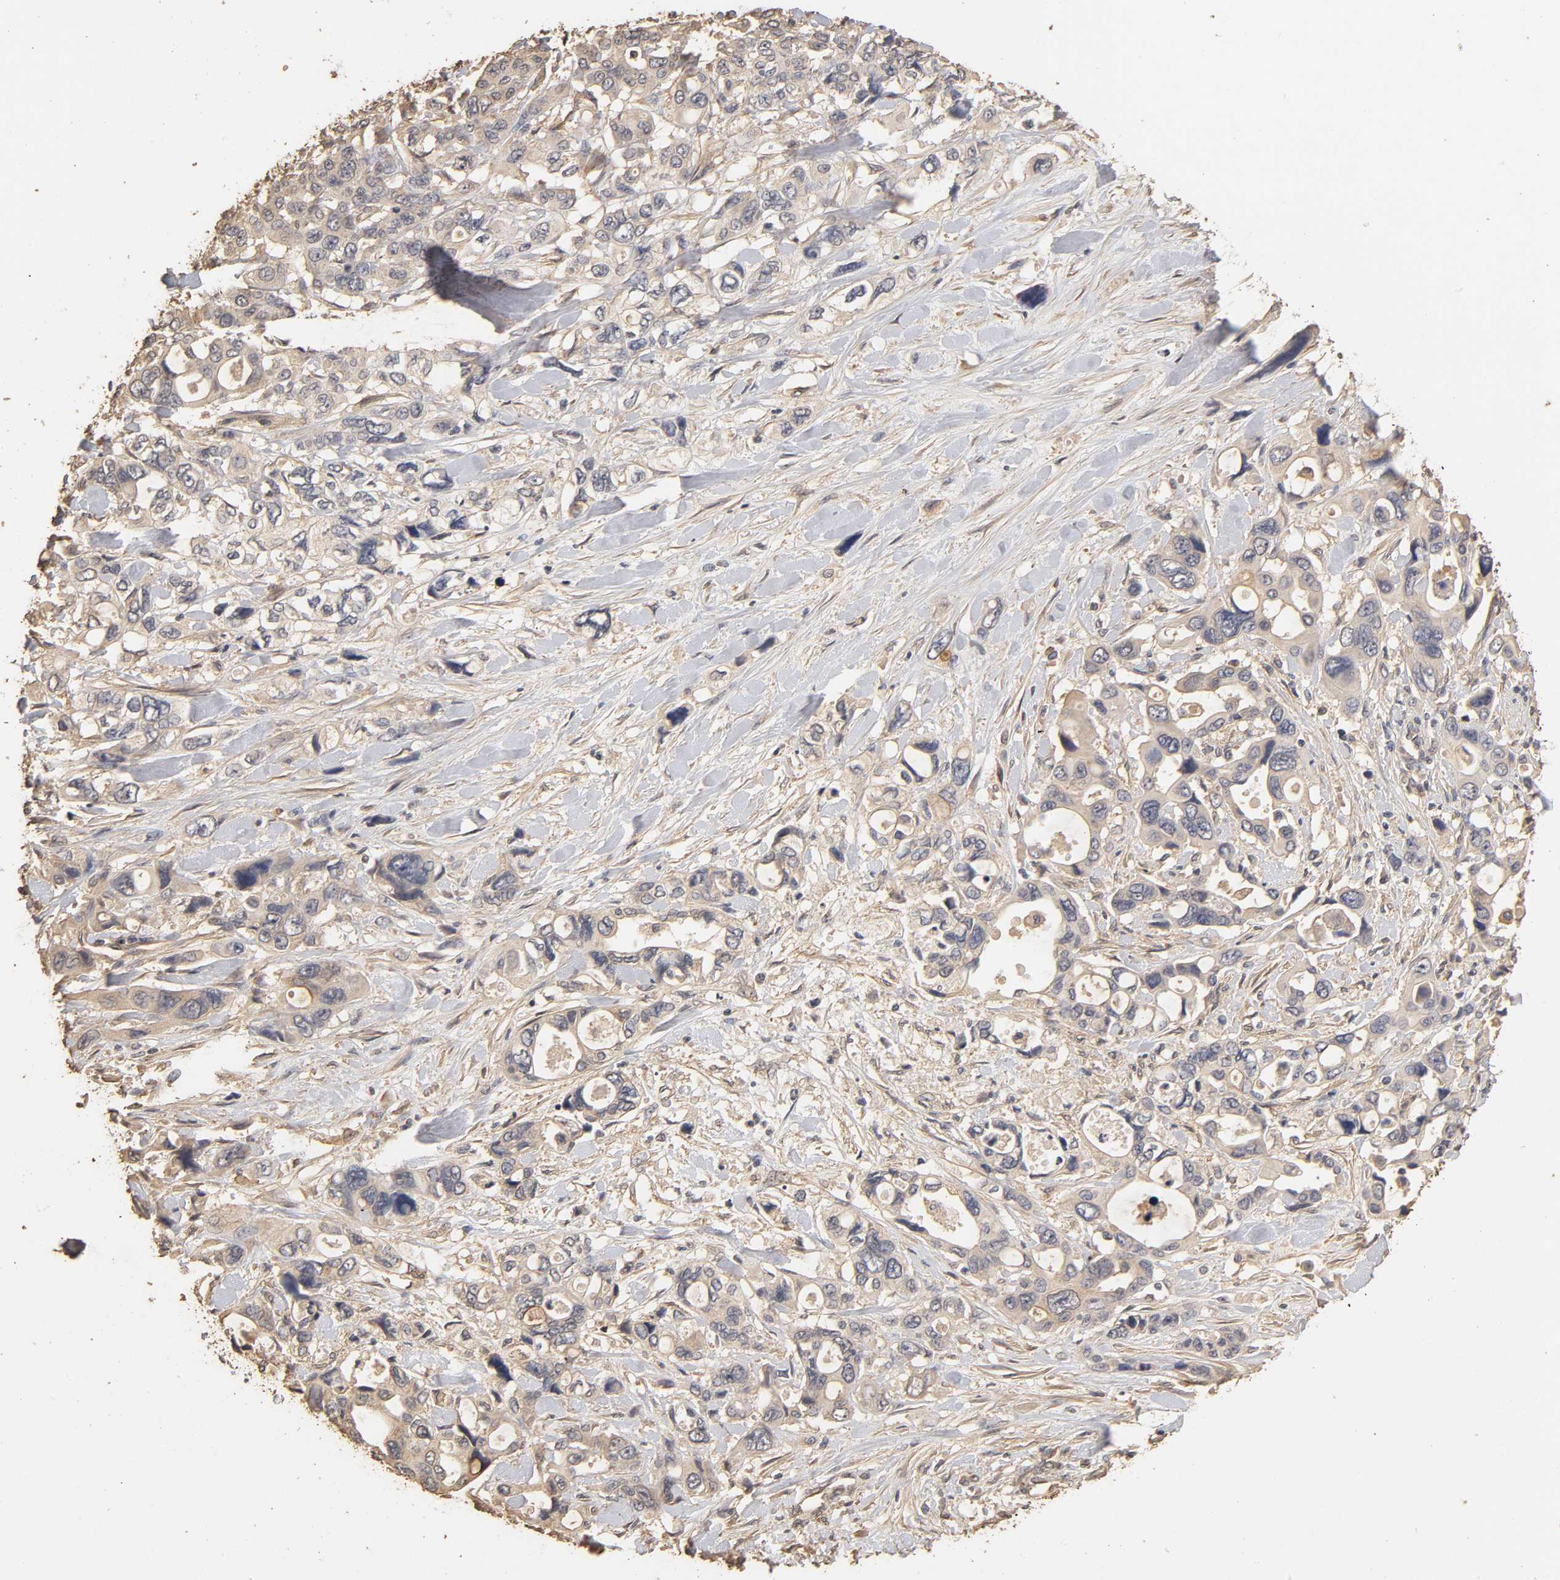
{"staining": {"intensity": "weak", "quantity": "<25%", "location": "cytoplasmic/membranous"}, "tissue": "pancreatic cancer", "cell_type": "Tumor cells", "image_type": "cancer", "snomed": [{"axis": "morphology", "description": "Adenocarcinoma, NOS"}, {"axis": "topography", "description": "Pancreas"}], "caption": "Tumor cells are negative for brown protein staining in pancreatic adenocarcinoma.", "gene": "VSIG4", "patient": {"sex": "male", "age": 46}}